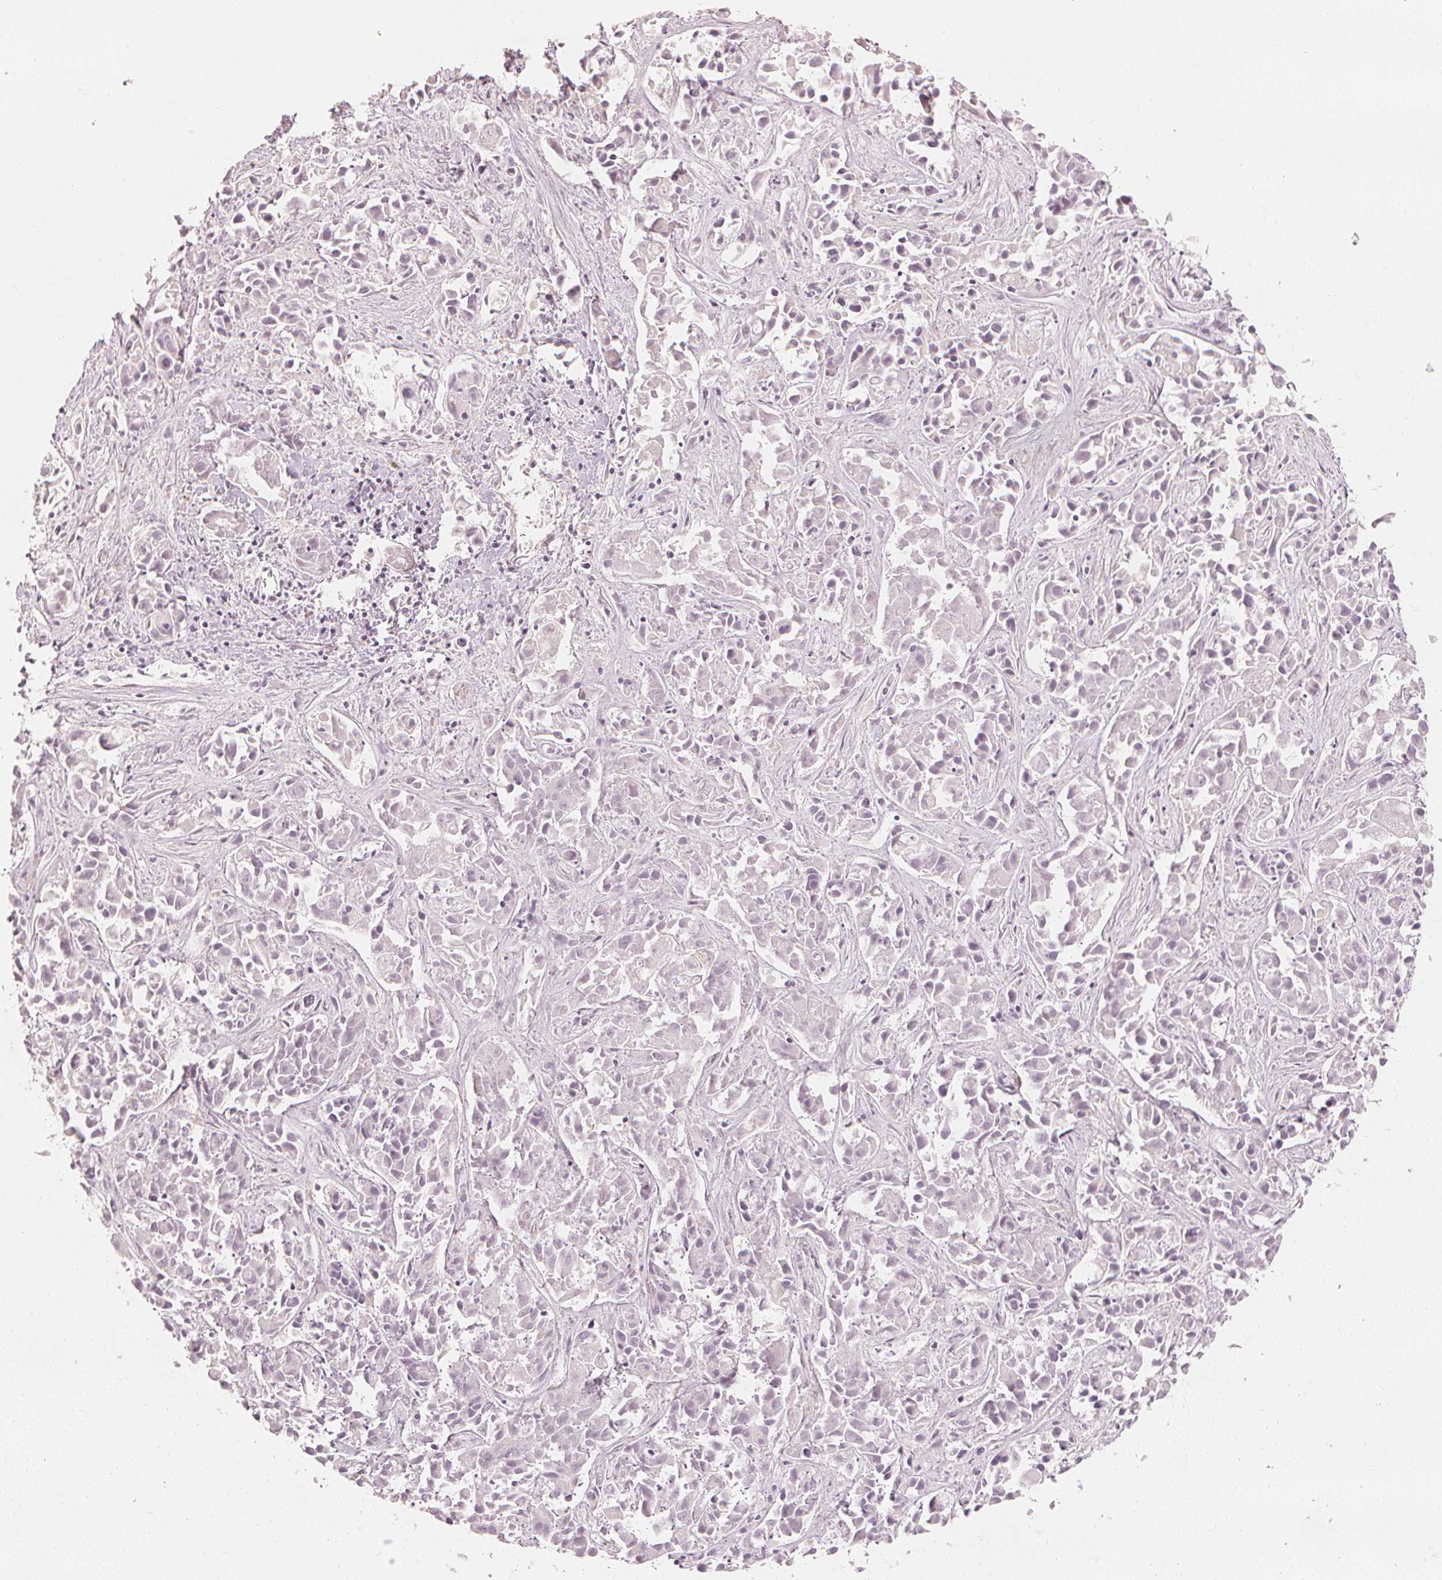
{"staining": {"intensity": "negative", "quantity": "none", "location": "none"}, "tissue": "liver cancer", "cell_type": "Tumor cells", "image_type": "cancer", "snomed": [{"axis": "morphology", "description": "Cholangiocarcinoma"}, {"axis": "topography", "description": "Liver"}], "caption": "Tumor cells show no significant protein expression in cholangiocarcinoma (liver). Brightfield microscopy of immunohistochemistry stained with DAB (3,3'-diaminobenzidine) (brown) and hematoxylin (blue), captured at high magnification.", "gene": "CALB1", "patient": {"sex": "female", "age": 81}}